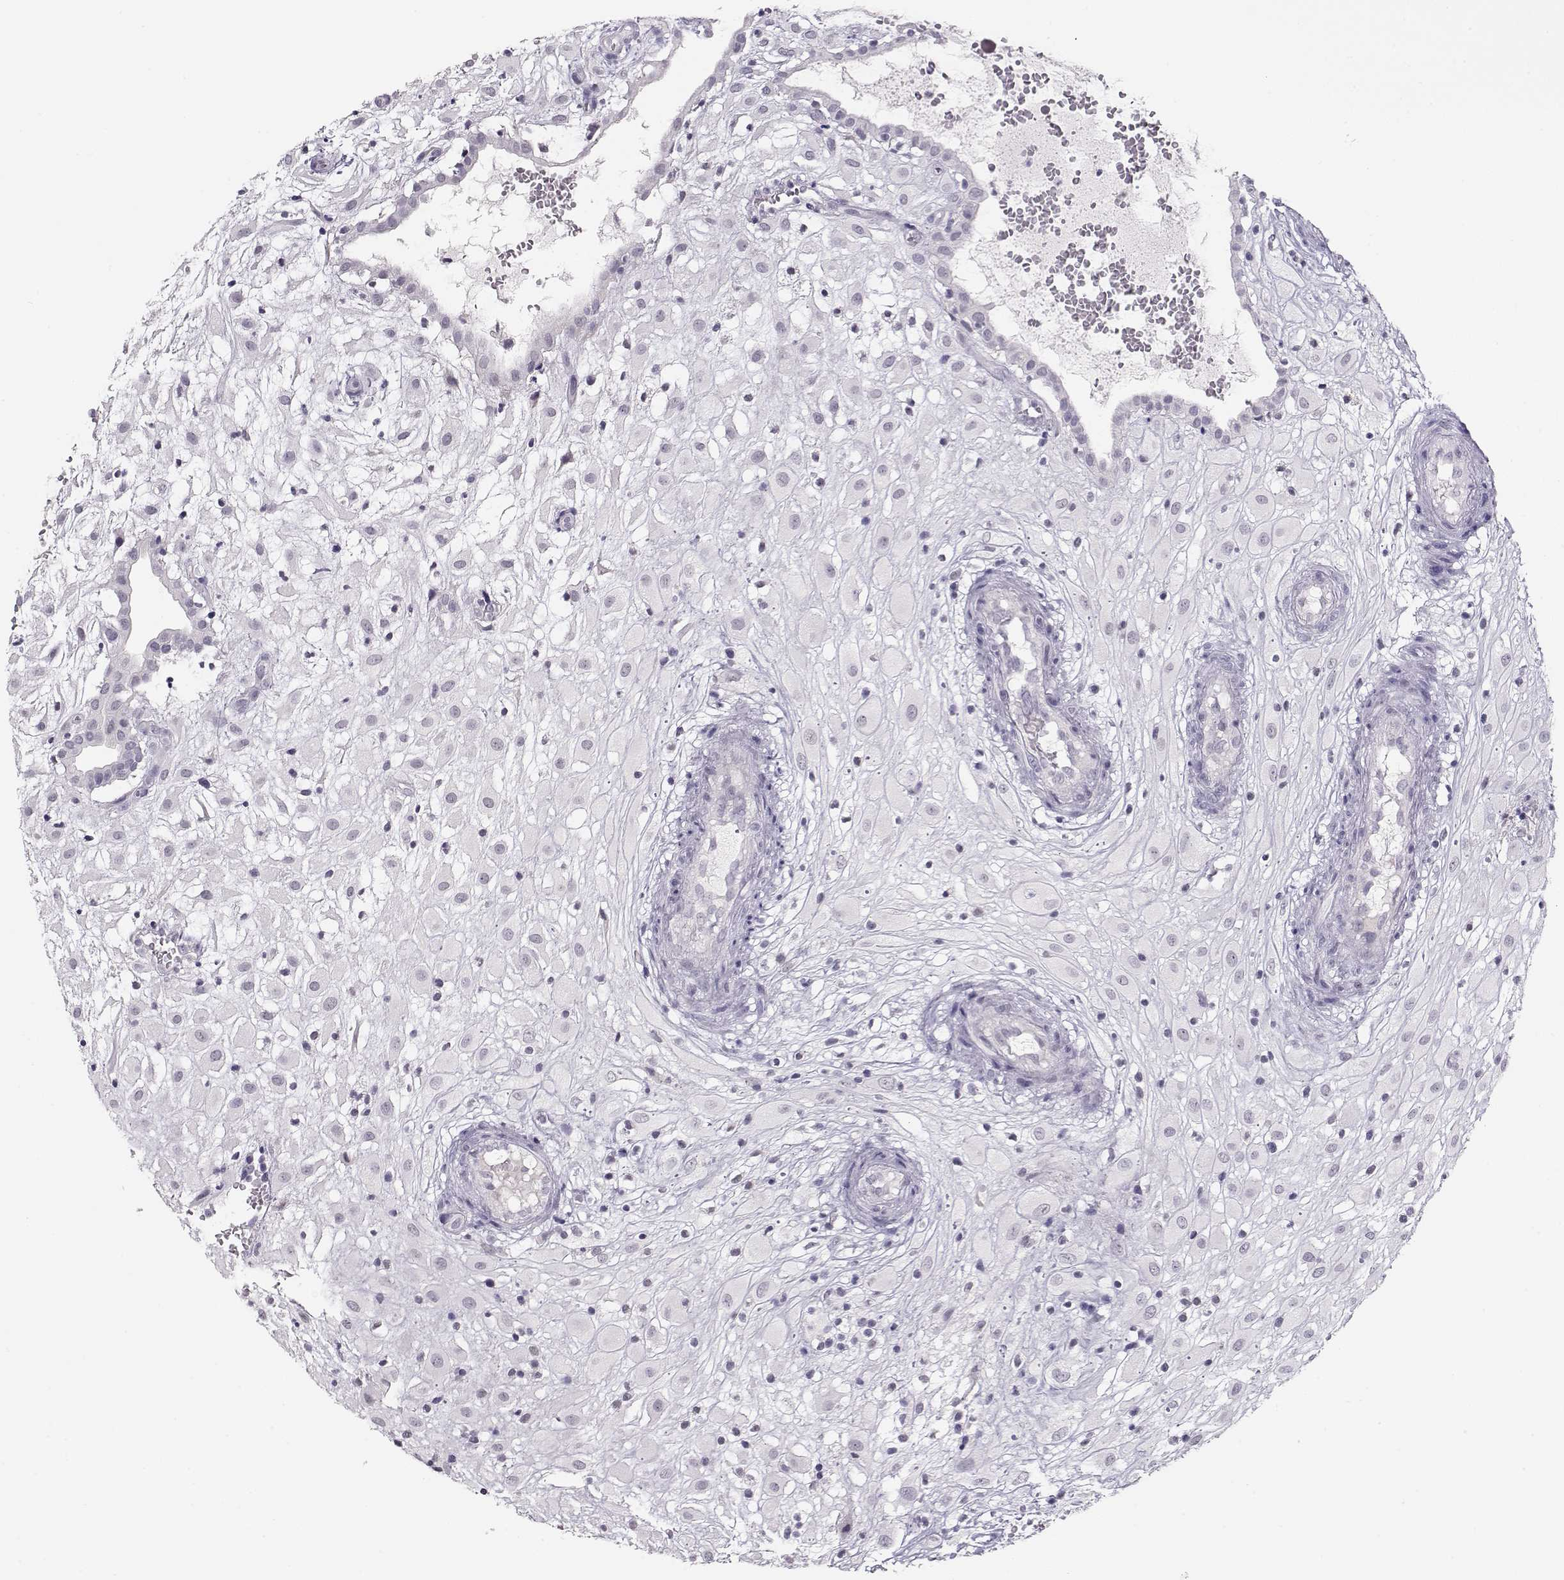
{"staining": {"intensity": "negative", "quantity": "none", "location": "none"}, "tissue": "placenta", "cell_type": "Decidual cells", "image_type": "normal", "snomed": [{"axis": "morphology", "description": "Normal tissue, NOS"}, {"axis": "topography", "description": "Placenta"}], "caption": "This is an IHC image of unremarkable human placenta. There is no positivity in decidual cells.", "gene": "IMPG1", "patient": {"sex": "female", "age": 24}}